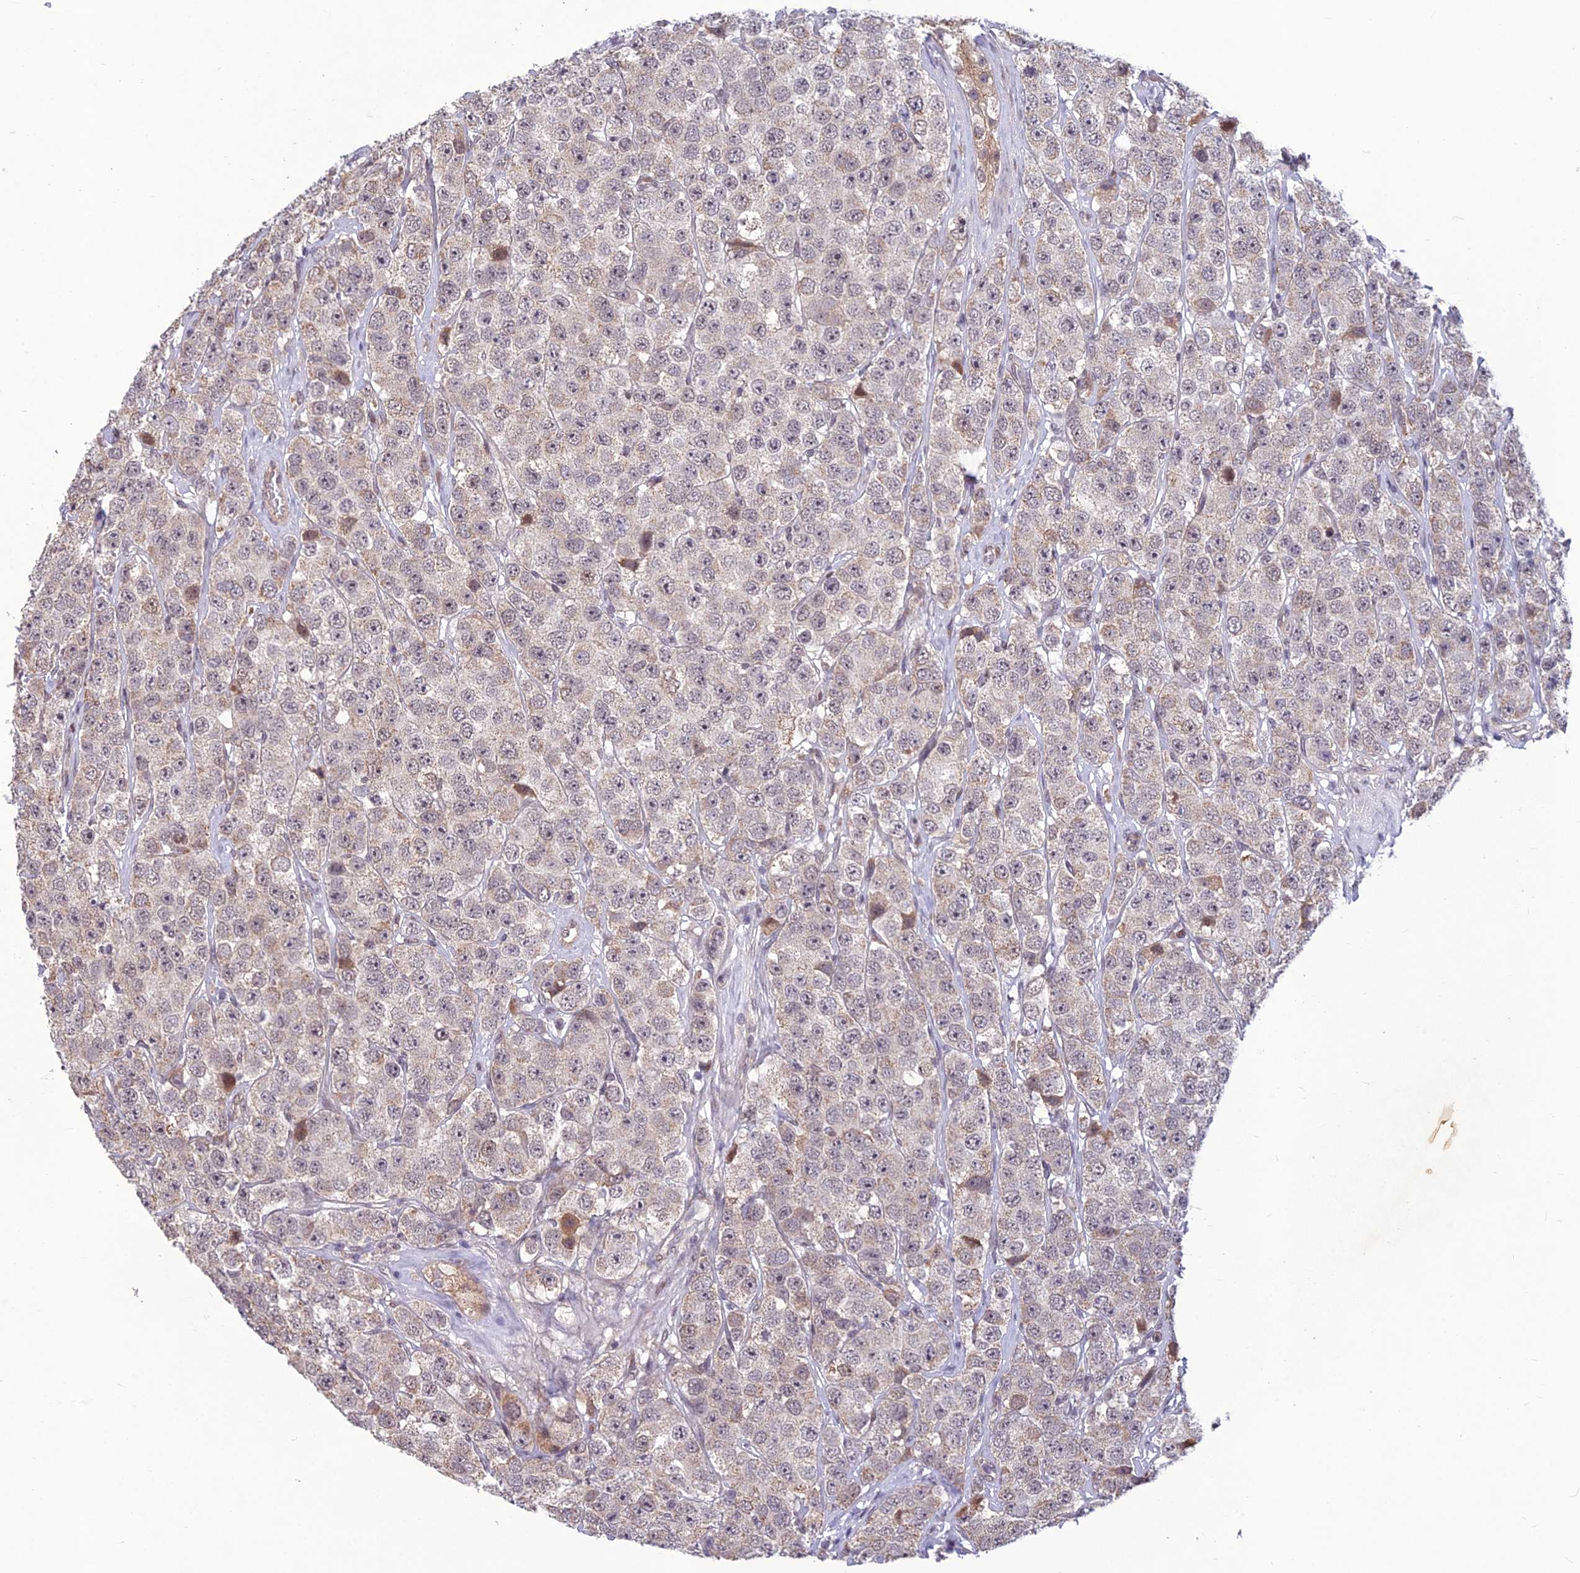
{"staining": {"intensity": "weak", "quantity": "<25%", "location": "cytoplasmic/membranous"}, "tissue": "testis cancer", "cell_type": "Tumor cells", "image_type": "cancer", "snomed": [{"axis": "morphology", "description": "Seminoma, NOS"}, {"axis": "topography", "description": "Testis"}], "caption": "Tumor cells are negative for brown protein staining in seminoma (testis).", "gene": "FBRS", "patient": {"sex": "male", "age": 28}}